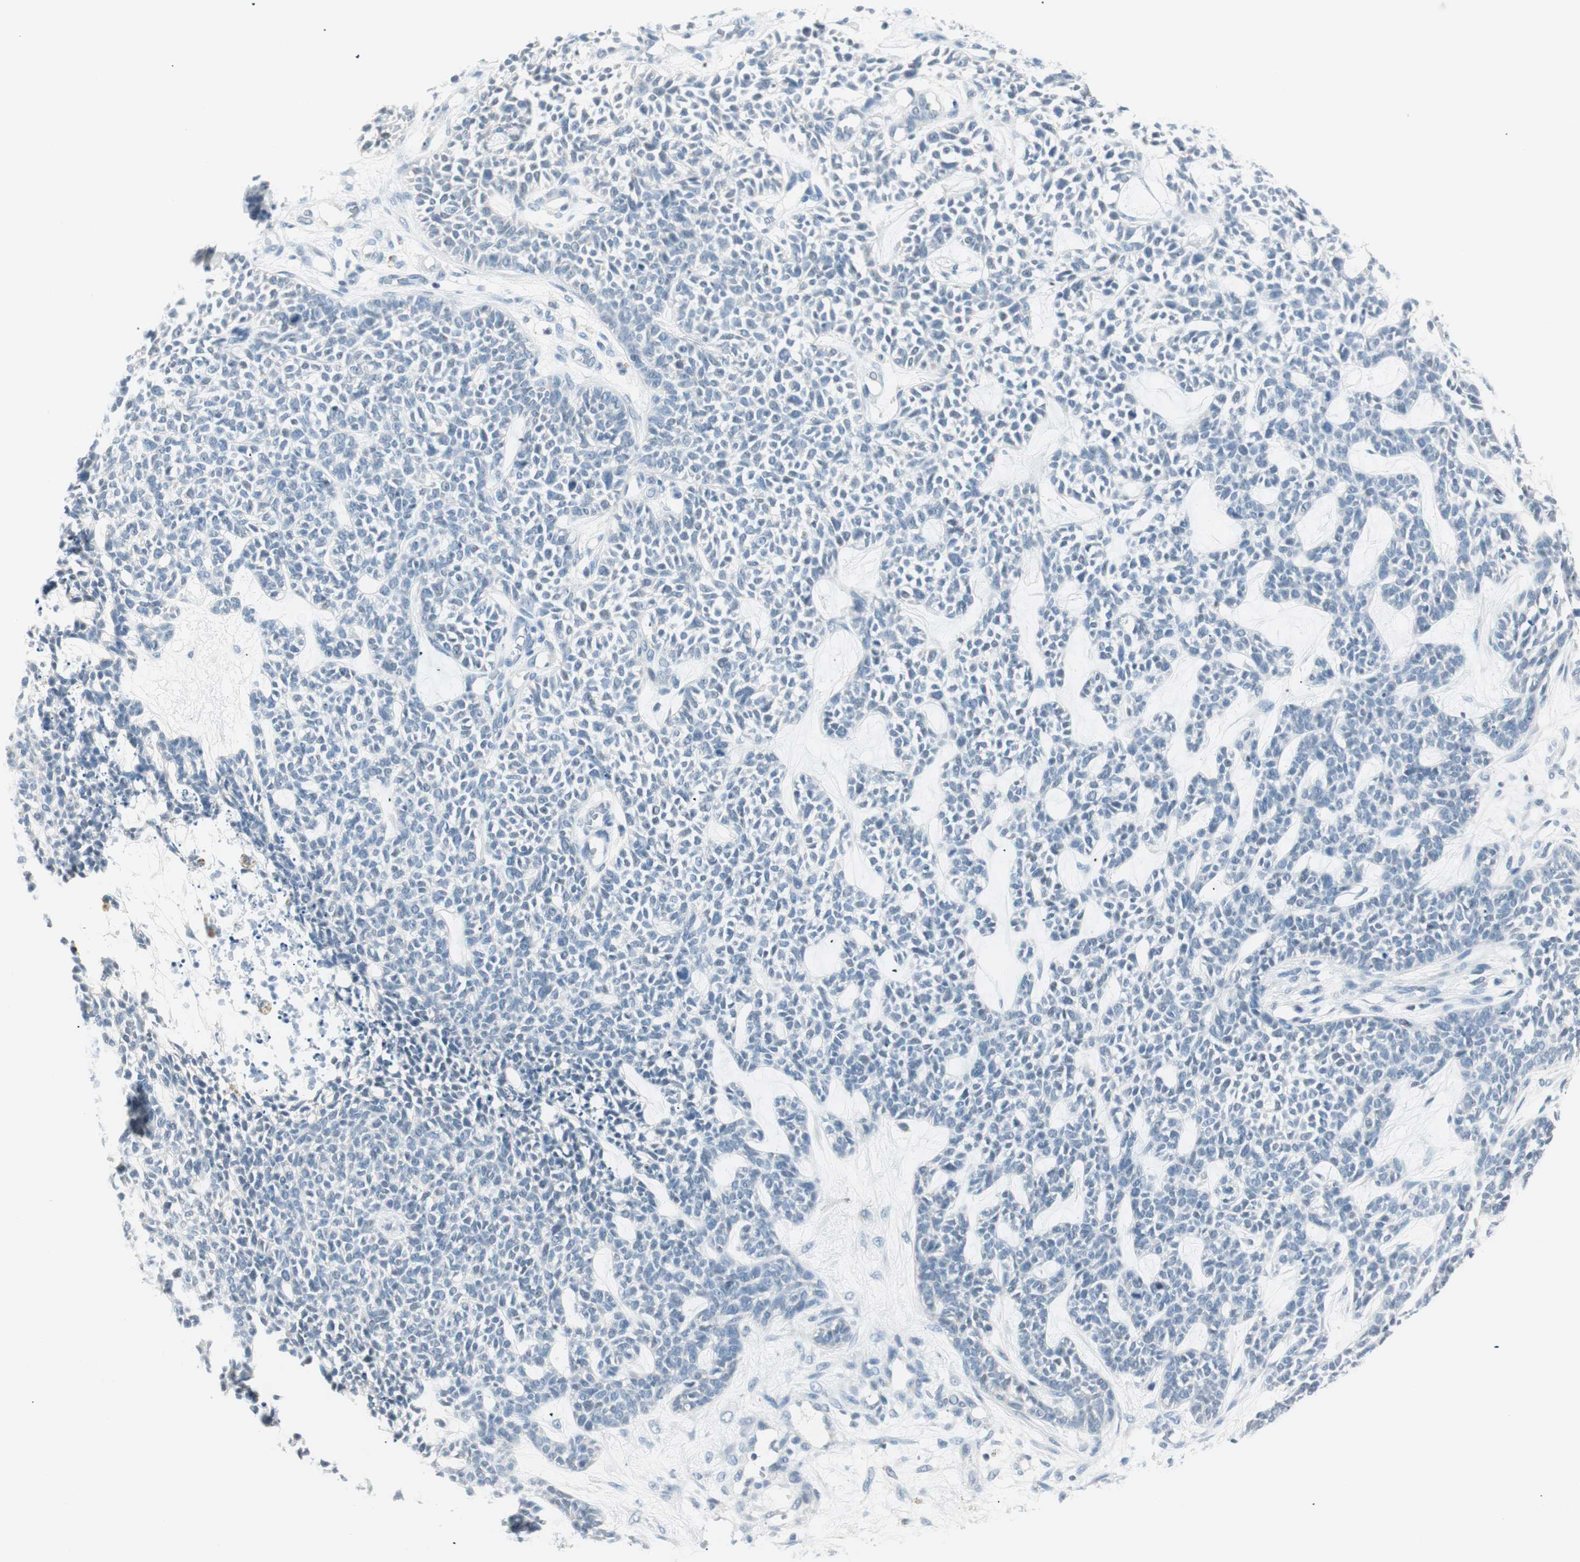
{"staining": {"intensity": "negative", "quantity": "none", "location": "none"}, "tissue": "skin cancer", "cell_type": "Tumor cells", "image_type": "cancer", "snomed": [{"axis": "morphology", "description": "Basal cell carcinoma"}, {"axis": "topography", "description": "Skin"}], "caption": "A high-resolution image shows immunohistochemistry staining of skin basal cell carcinoma, which displays no significant staining in tumor cells. (DAB immunohistochemistry visualized using brightfield microscopy, high magnification).", "gene": "HOXB13", "patient": {"sex": "female", "age": 84}}